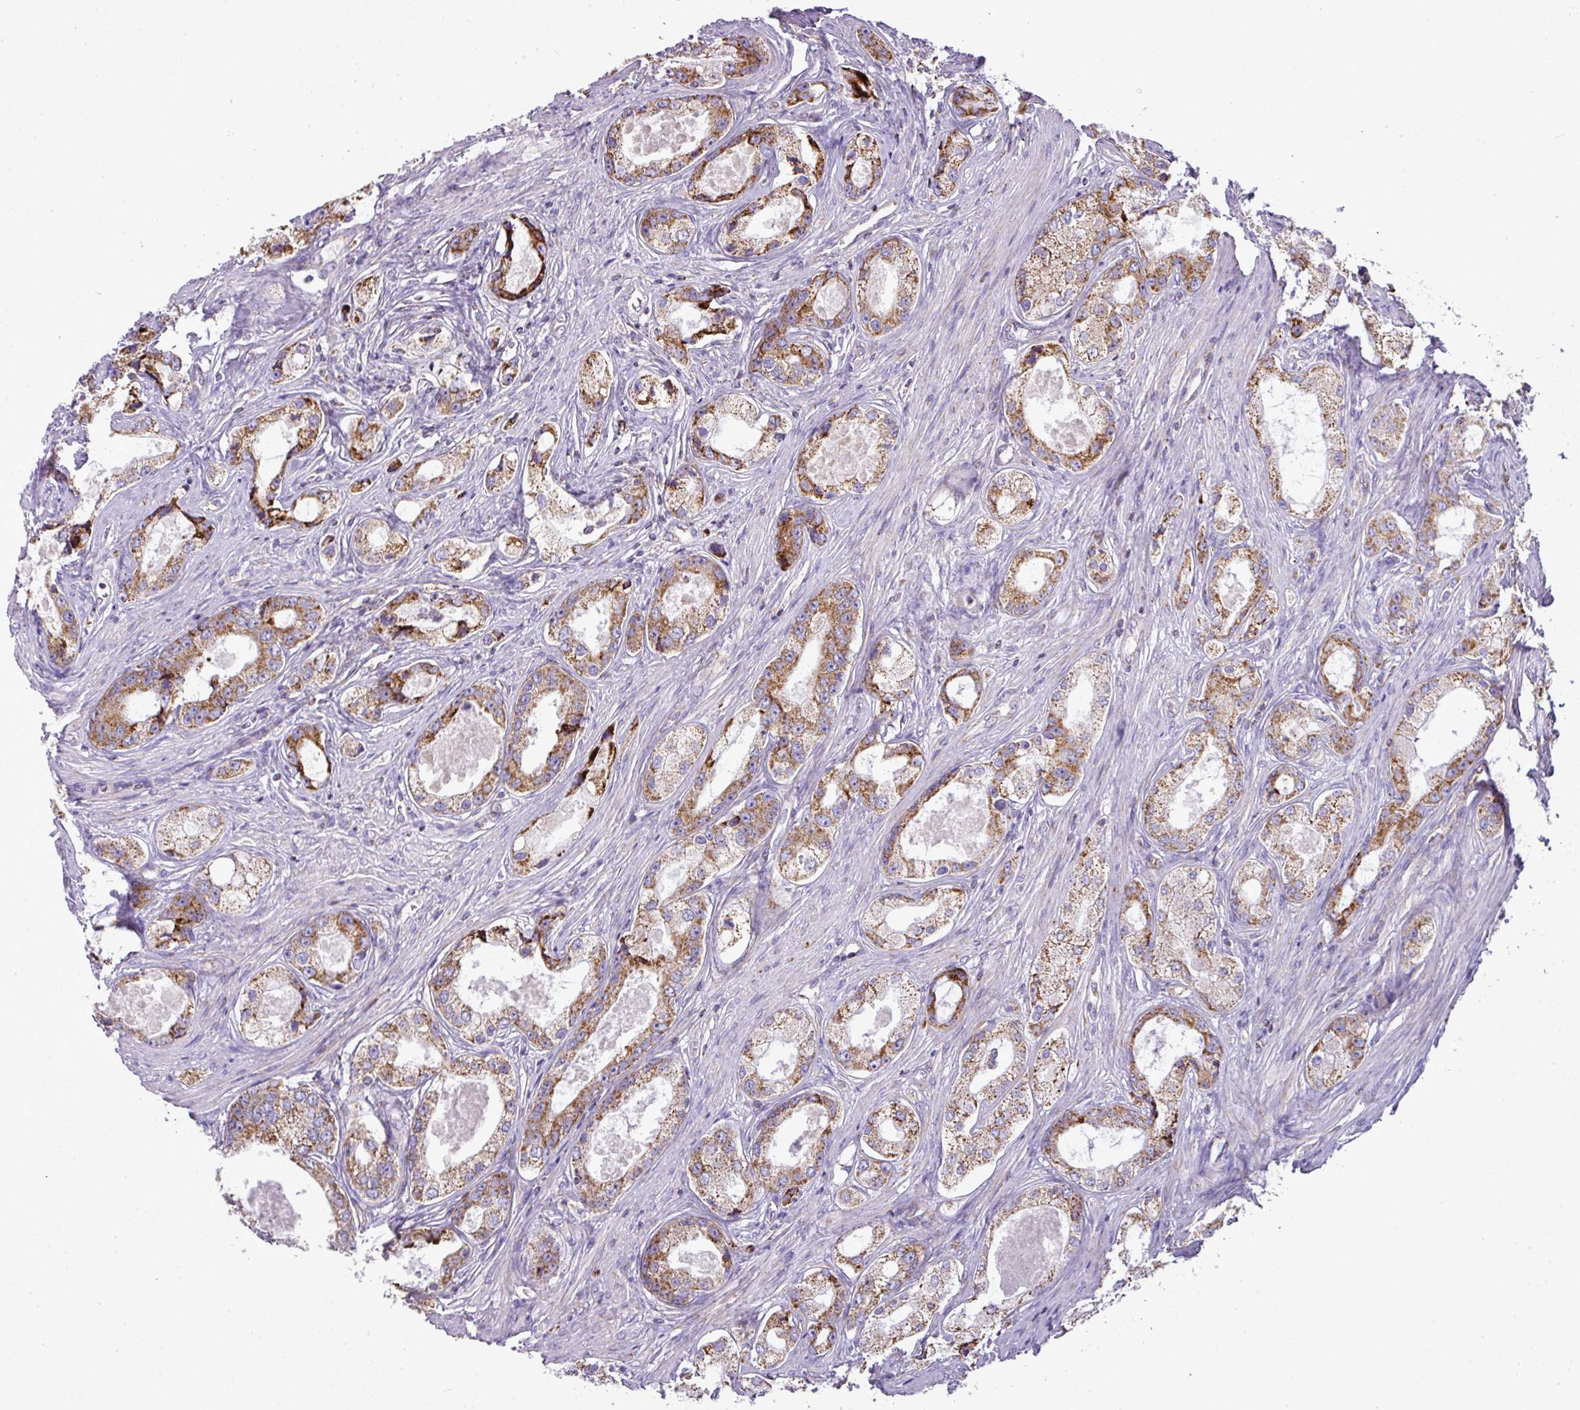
{"staining": {"intensity": "moderate", "quantity": ">75%", "location": "cytoplasmic/membranous"}, "tissue": "prostate cancer", "cell_type": "Tumor cells", "image_type": "cancer", "snomed": [{"axis": "morphology", "description": "Adenocarcinoma, Low grade"}, {"axis": "topography", "description": "Prostate"}], "caption": "This is a micrograph of immunohistochemistry (IHC) staining of prostate cancer, which shows moderate positivity in the cytoplasmic/membranous of tumor cells.", "gene": "ZNF81", "patient": {"sex": "male", "age": 68}}